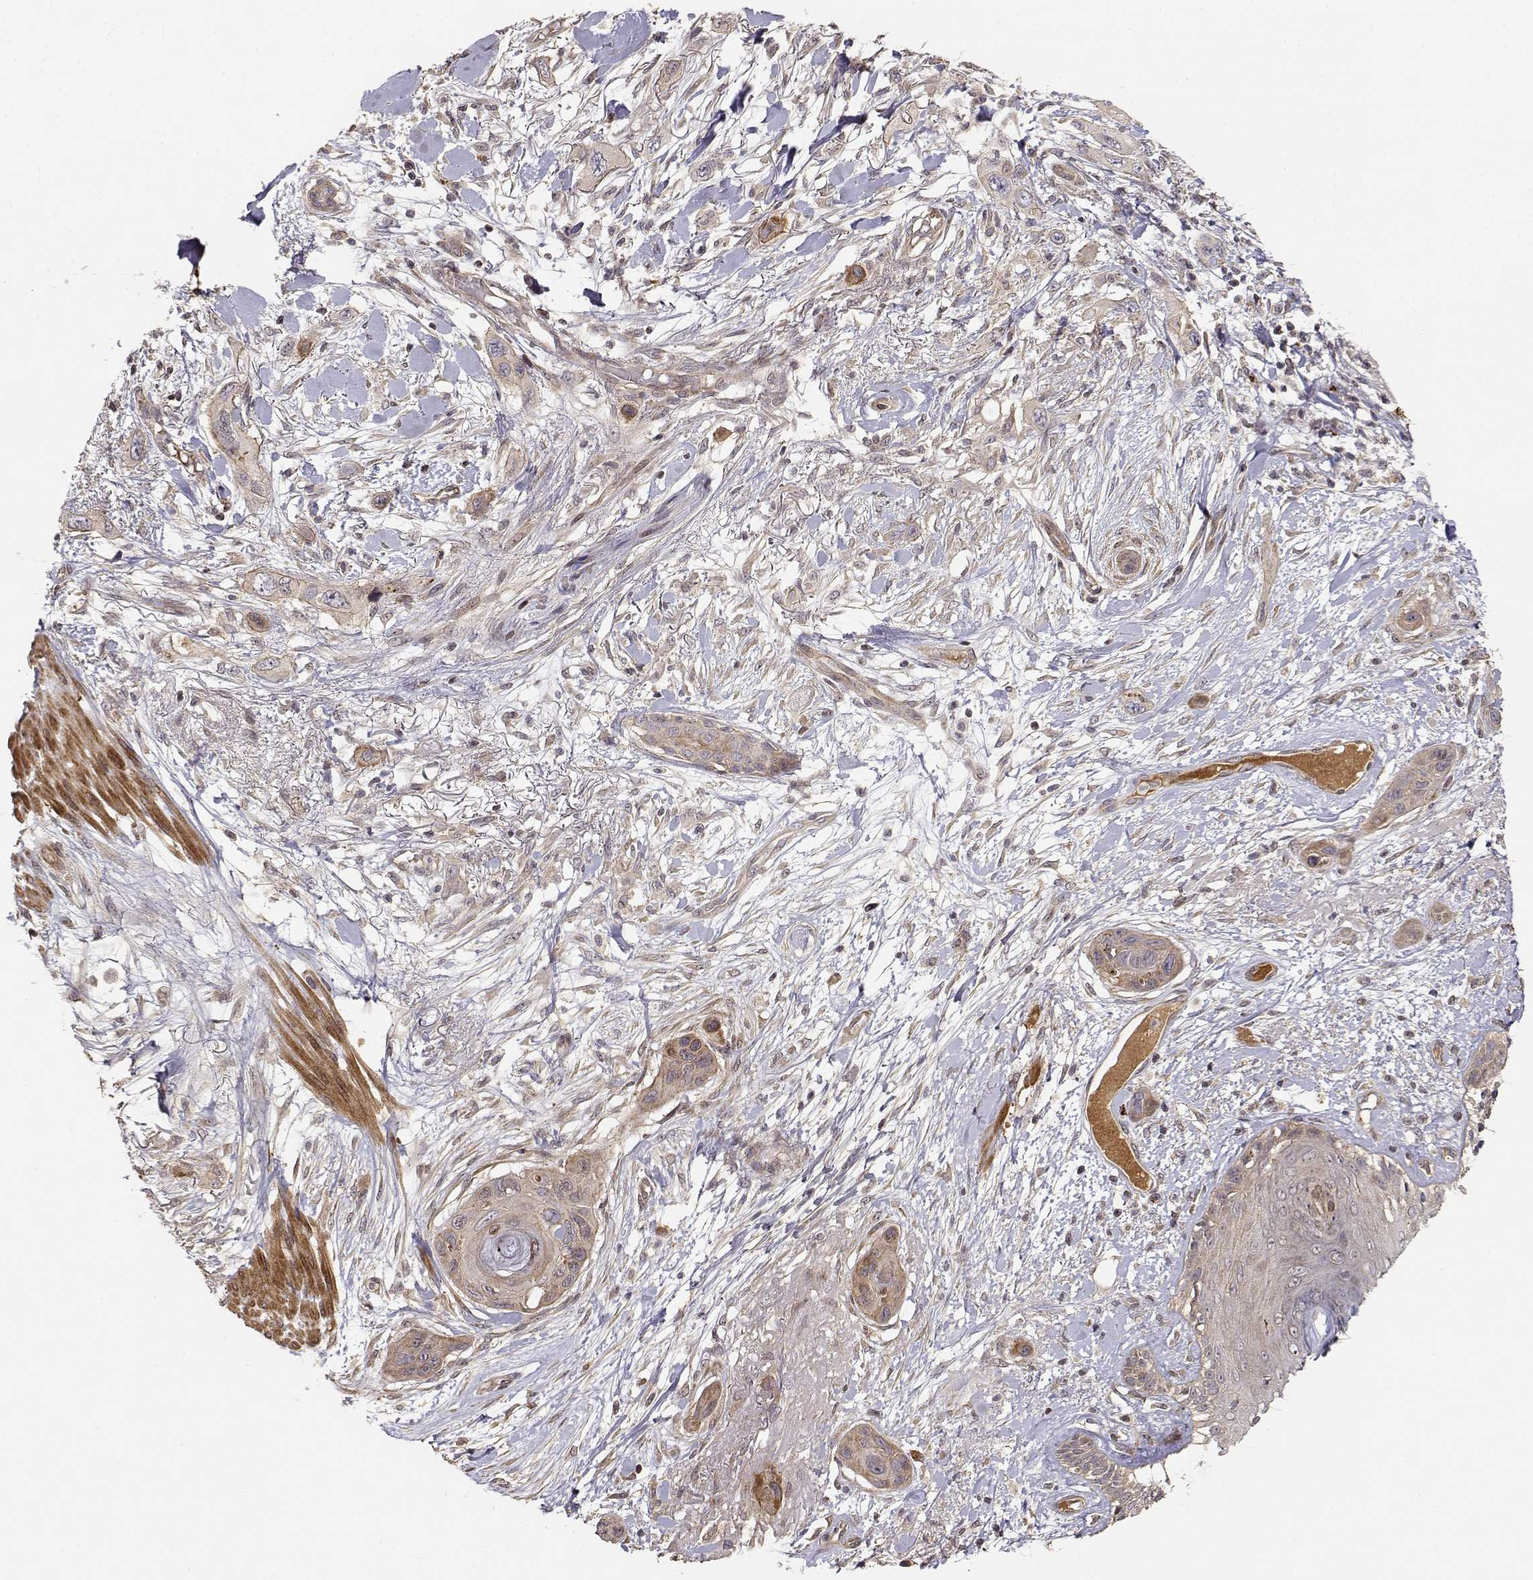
{"staining": {"intensity": "weak", "quantity": ">75%", "location": "cytoplasmic/membranous"}, "tissue": "skin cancer", "cell_type": "Tumor cells", "image_type": "cancer", "snomed": [{"axis": "morphology", "description": "Squamous cell carcinoma, NOS"}, {"axis": "topography", "description": "Skin"}], "caption": "Skin squamous cell carcinoma stained with immunohistochemistry exhibits weak cytoplasmic/membranous staining in about >75% of tumor cells.", "gene": "PICK1", "patient": {"sex": "male", "age": 79}}